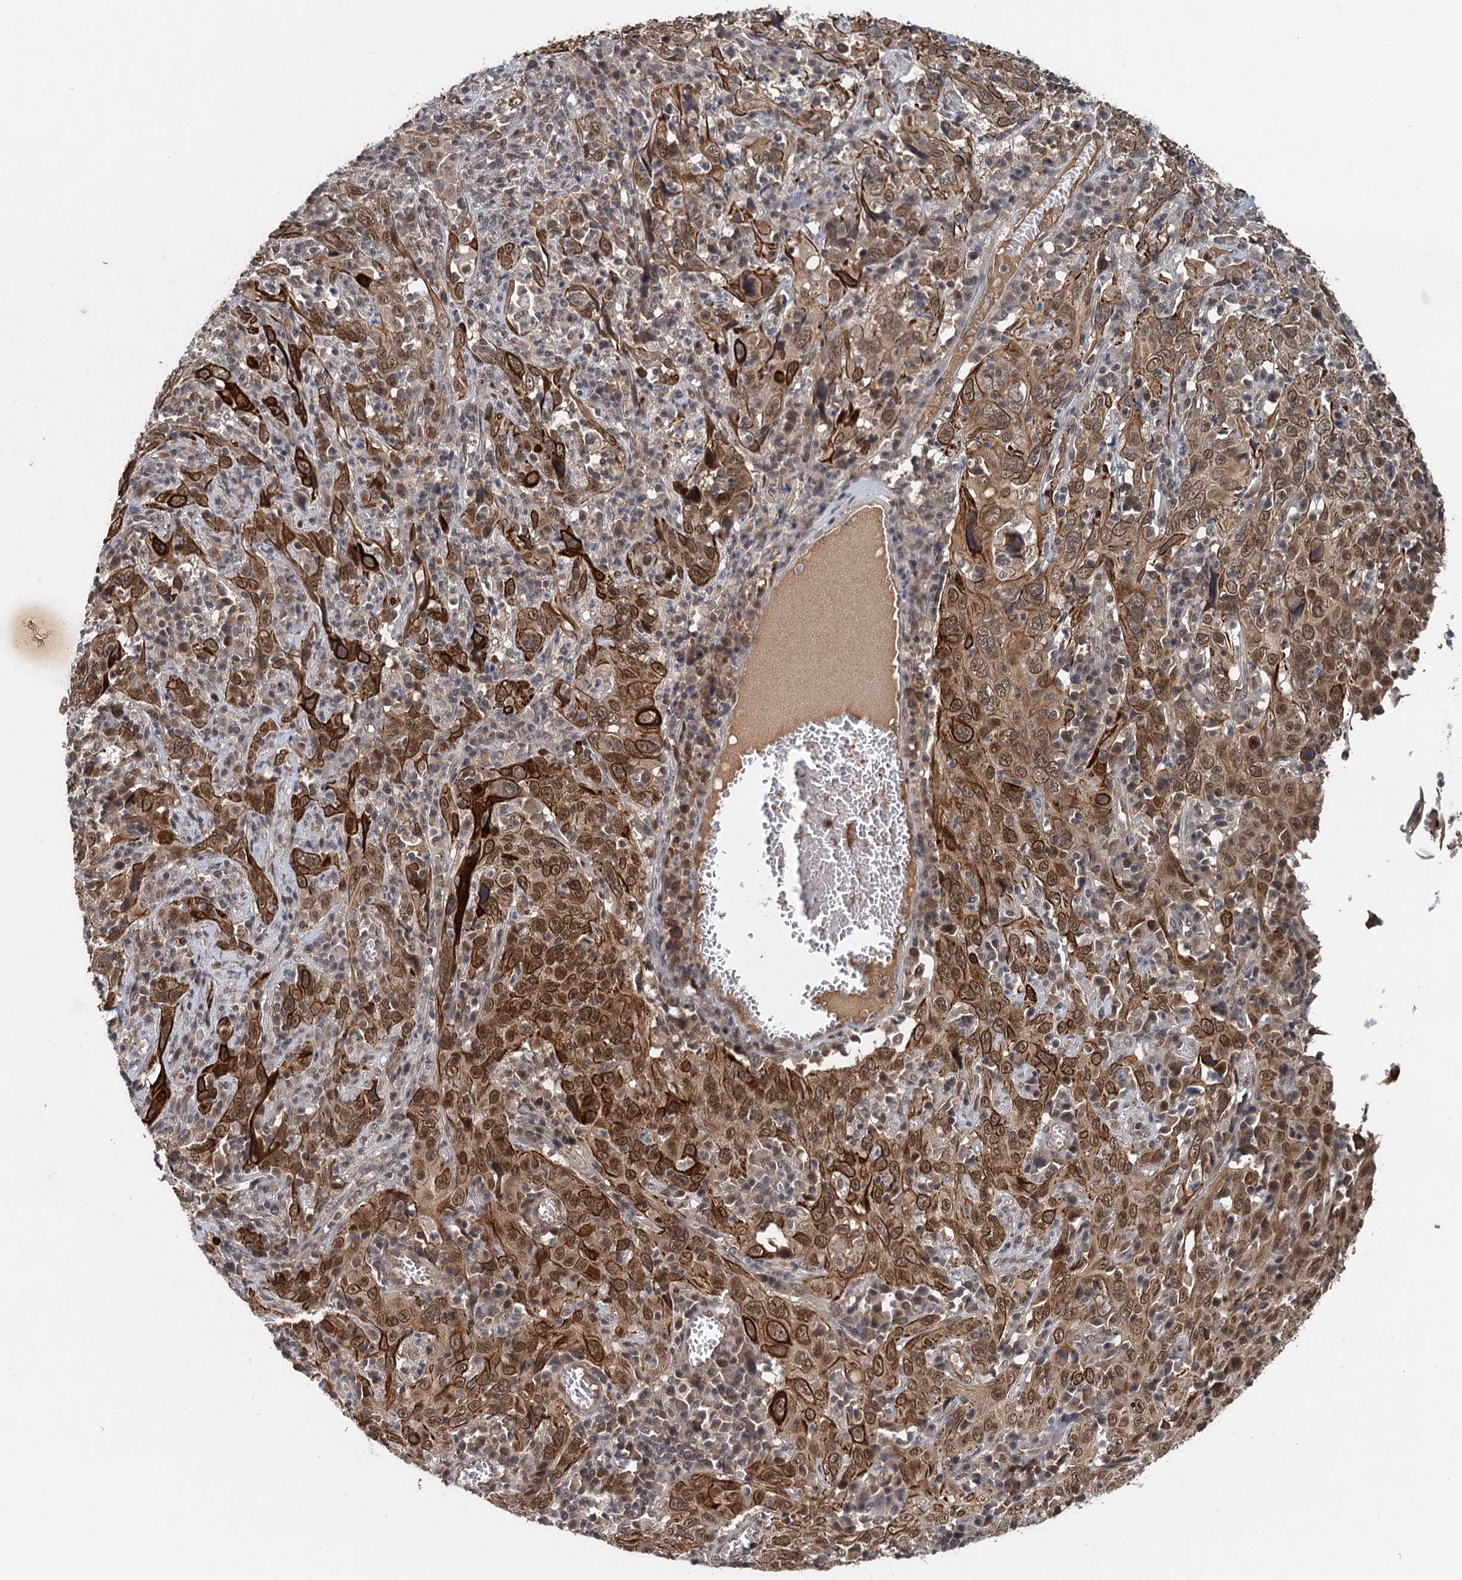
{"staining": {"intensity": "strong", "quantity": "25%-75%", "location": "cytoplasmic/membranous,nuclear"}, "tissue": "cervical cancer", "cell_type": "Tumor cells", "image_type": "cancer", "snomed": [{"axis": "morphology", "description": "Squamous cell carcinoma, NOS"}, {"axis": "topography", "description": "Cervix"}], "caption": "Immunohistochemical staining of cervical cancer (squamous cell carcinoma) demonstrates high levels of strong cytoplasmic/membranous and nuclear protein positivity in about 25%-75% of tumor cells.", "gene": "RITA1", "patient": {"sex": "female", "age": 46}}